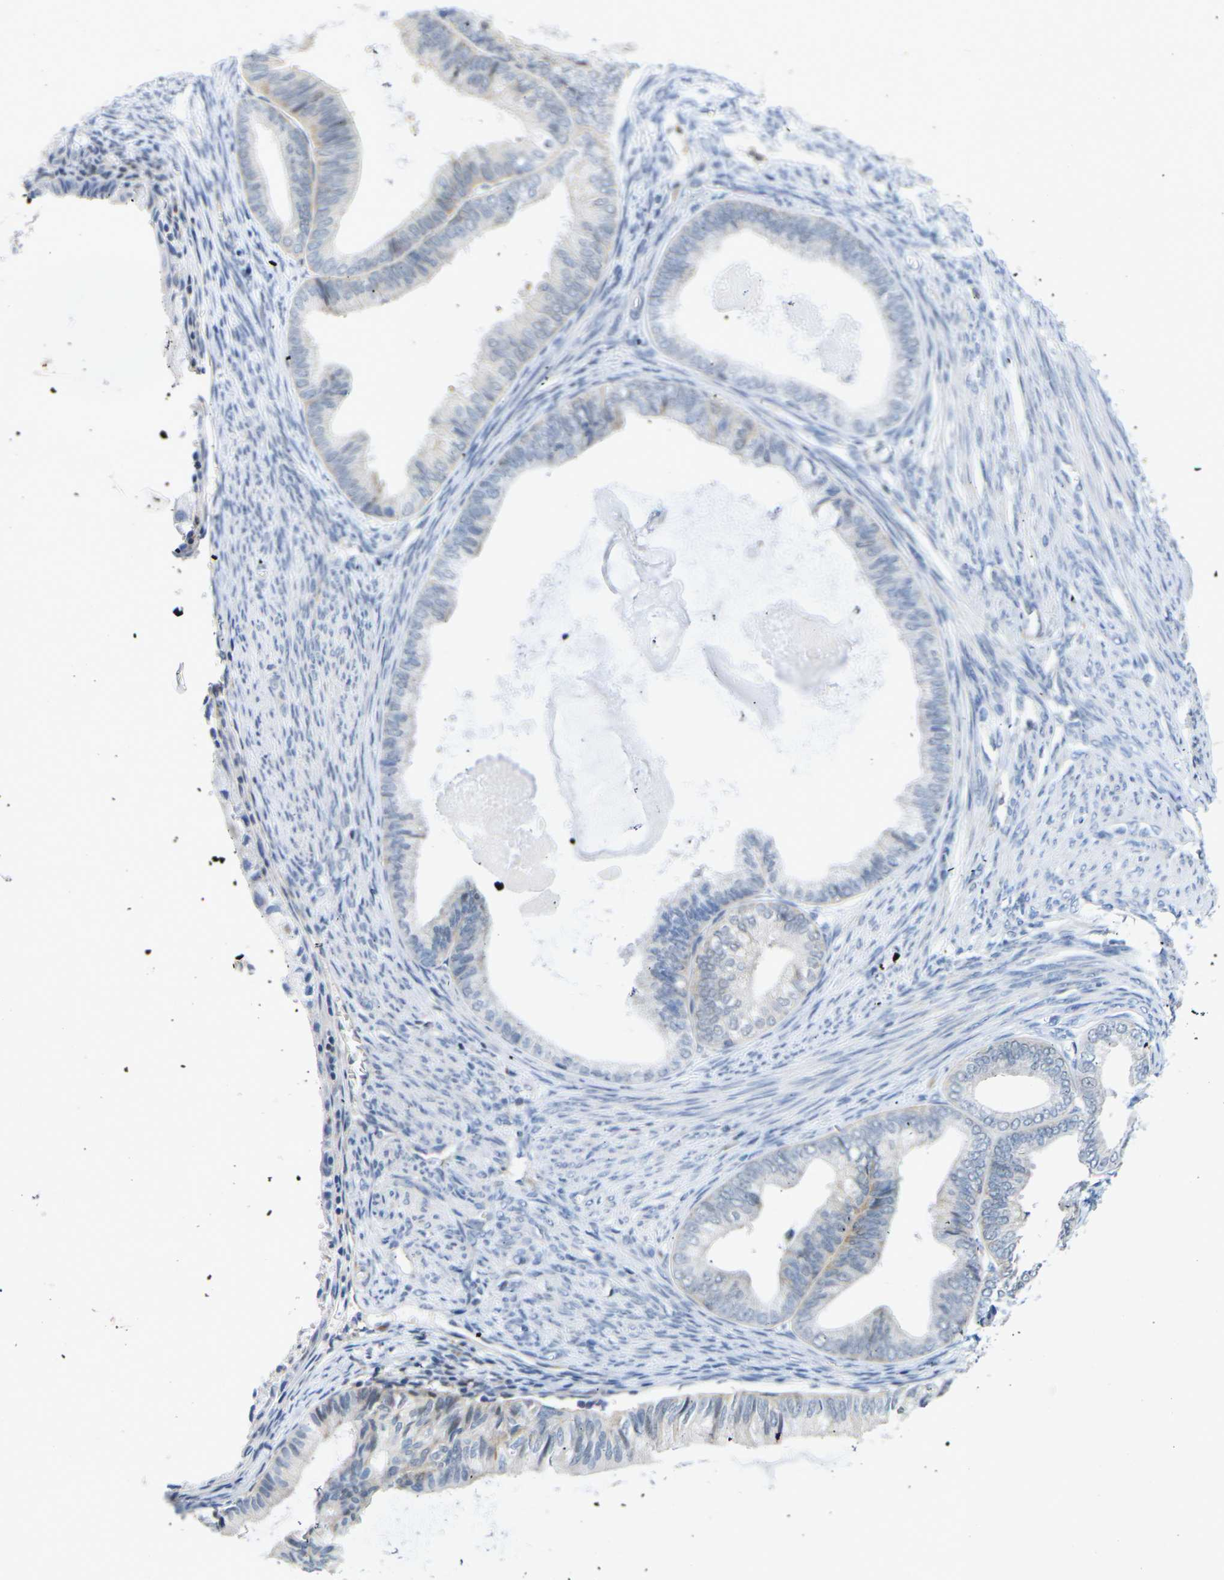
{"staining": {"intensity": "negative", "quantity": "none", "location": "none"}, "tissue": "endometrial cancer", "cell_type": "Tumor cells", "image_type": "cancer", "snomed": [{"axis": "morphology", "description": "Adenocarcinoma, NOS"}, {"axis": "topography", "description": "Endometrium"}], "caption": "This is a micrograph of immunohistochemistry (IHC) staining of endometrial cancer, which shows no staining in tumor cells.", "gene": "OTOF", "patient": {"sex": "female", "age": 86}}